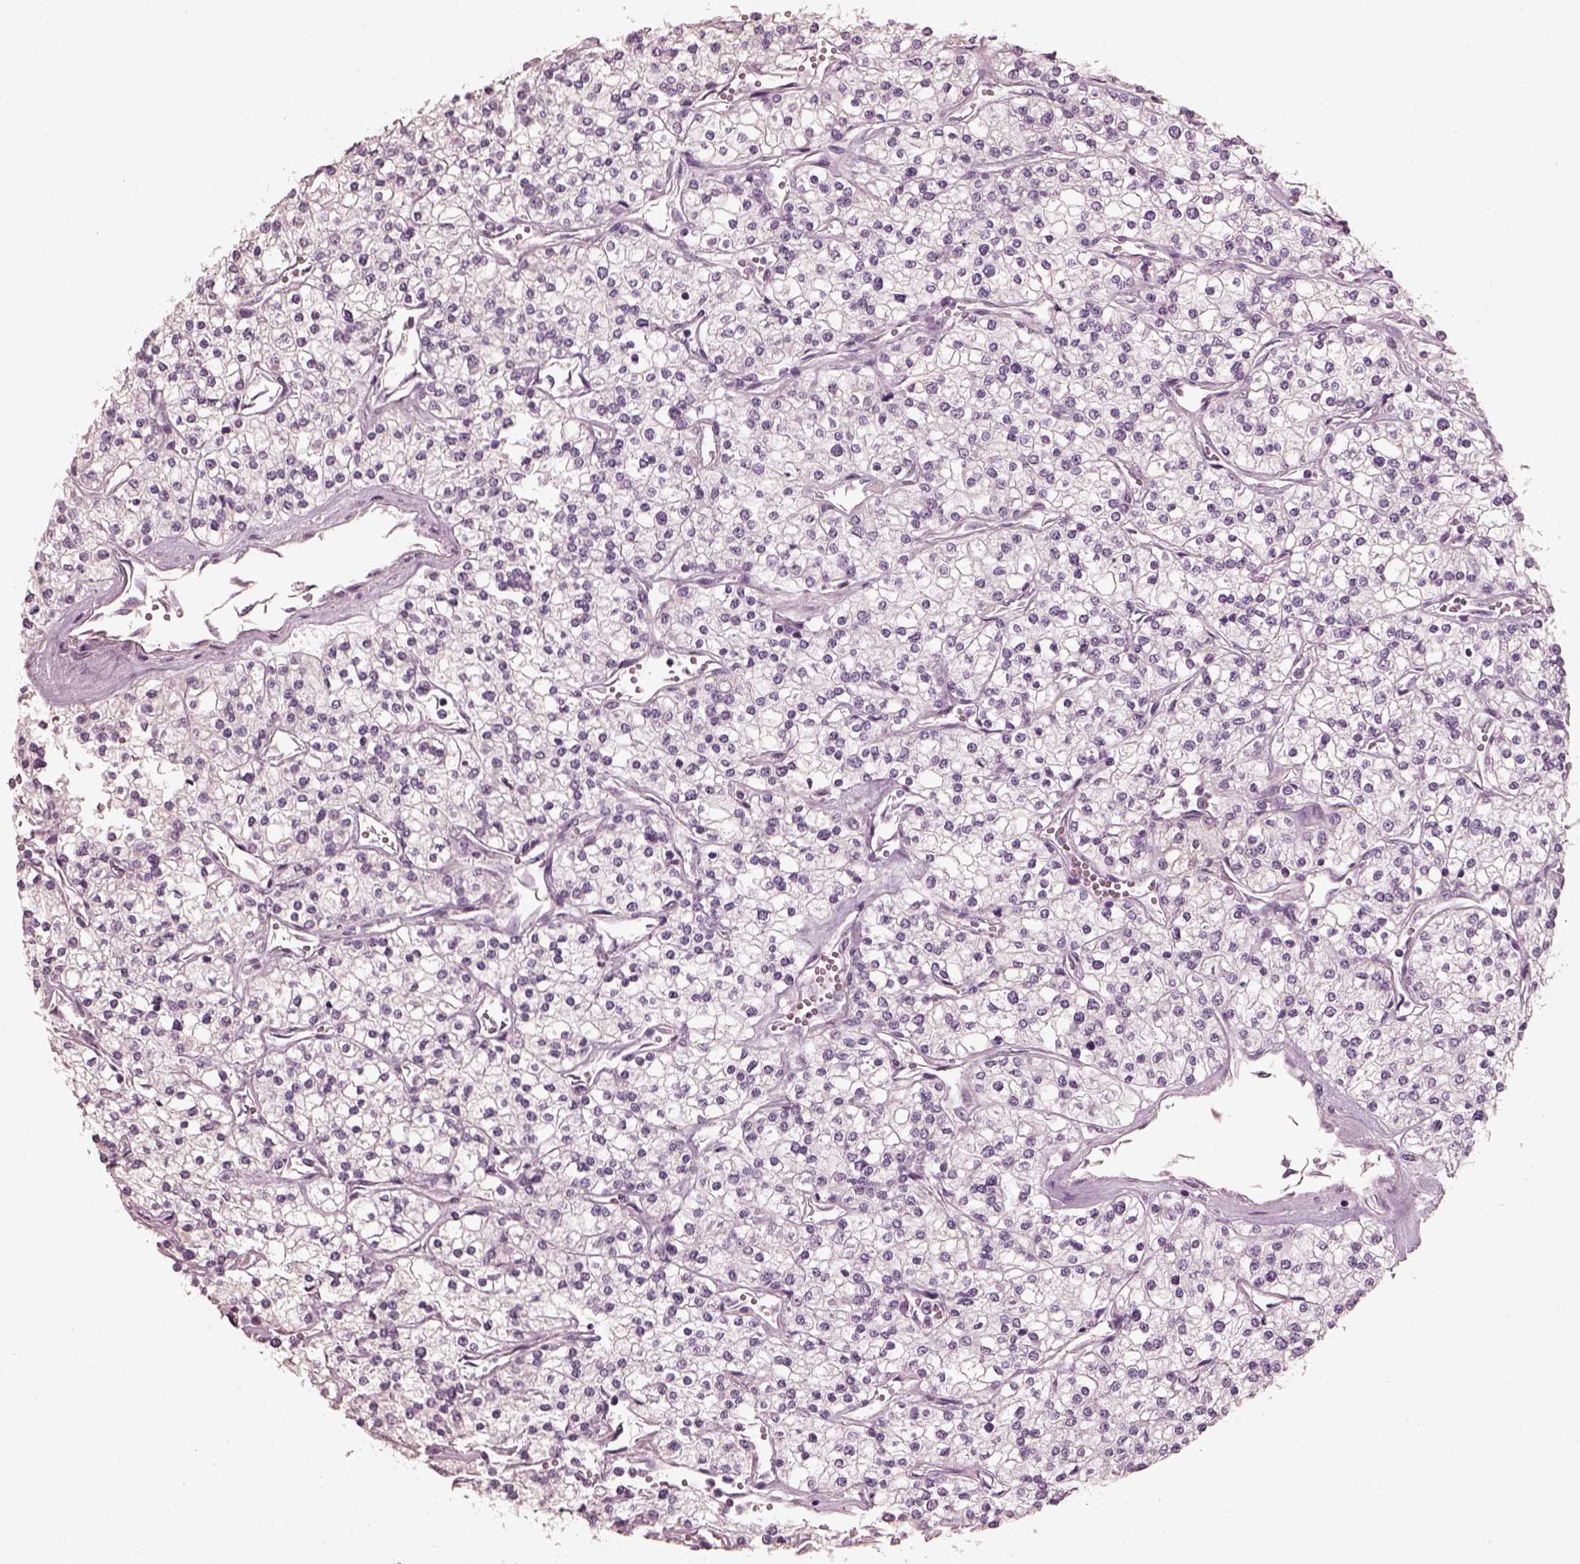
{"staining": {"intensity": "negative", "quantity": "none", "location": "none"}, "tissue": "renal cancer", "cell_type": "Tumor cells", "image_type": "cancer", "snomed": [{"axis": "morphology", "description": "Adenocarcinoma, NOS"}, {"axis": "topography", "description": "Kidney"}], "caption": "There is no significant expression in tumor cells of renal cancer (adenocarcinoma). Nuclei are stained in blue.", "gene": "OPTC", "patient": {"sex": "male", "age": 80}}